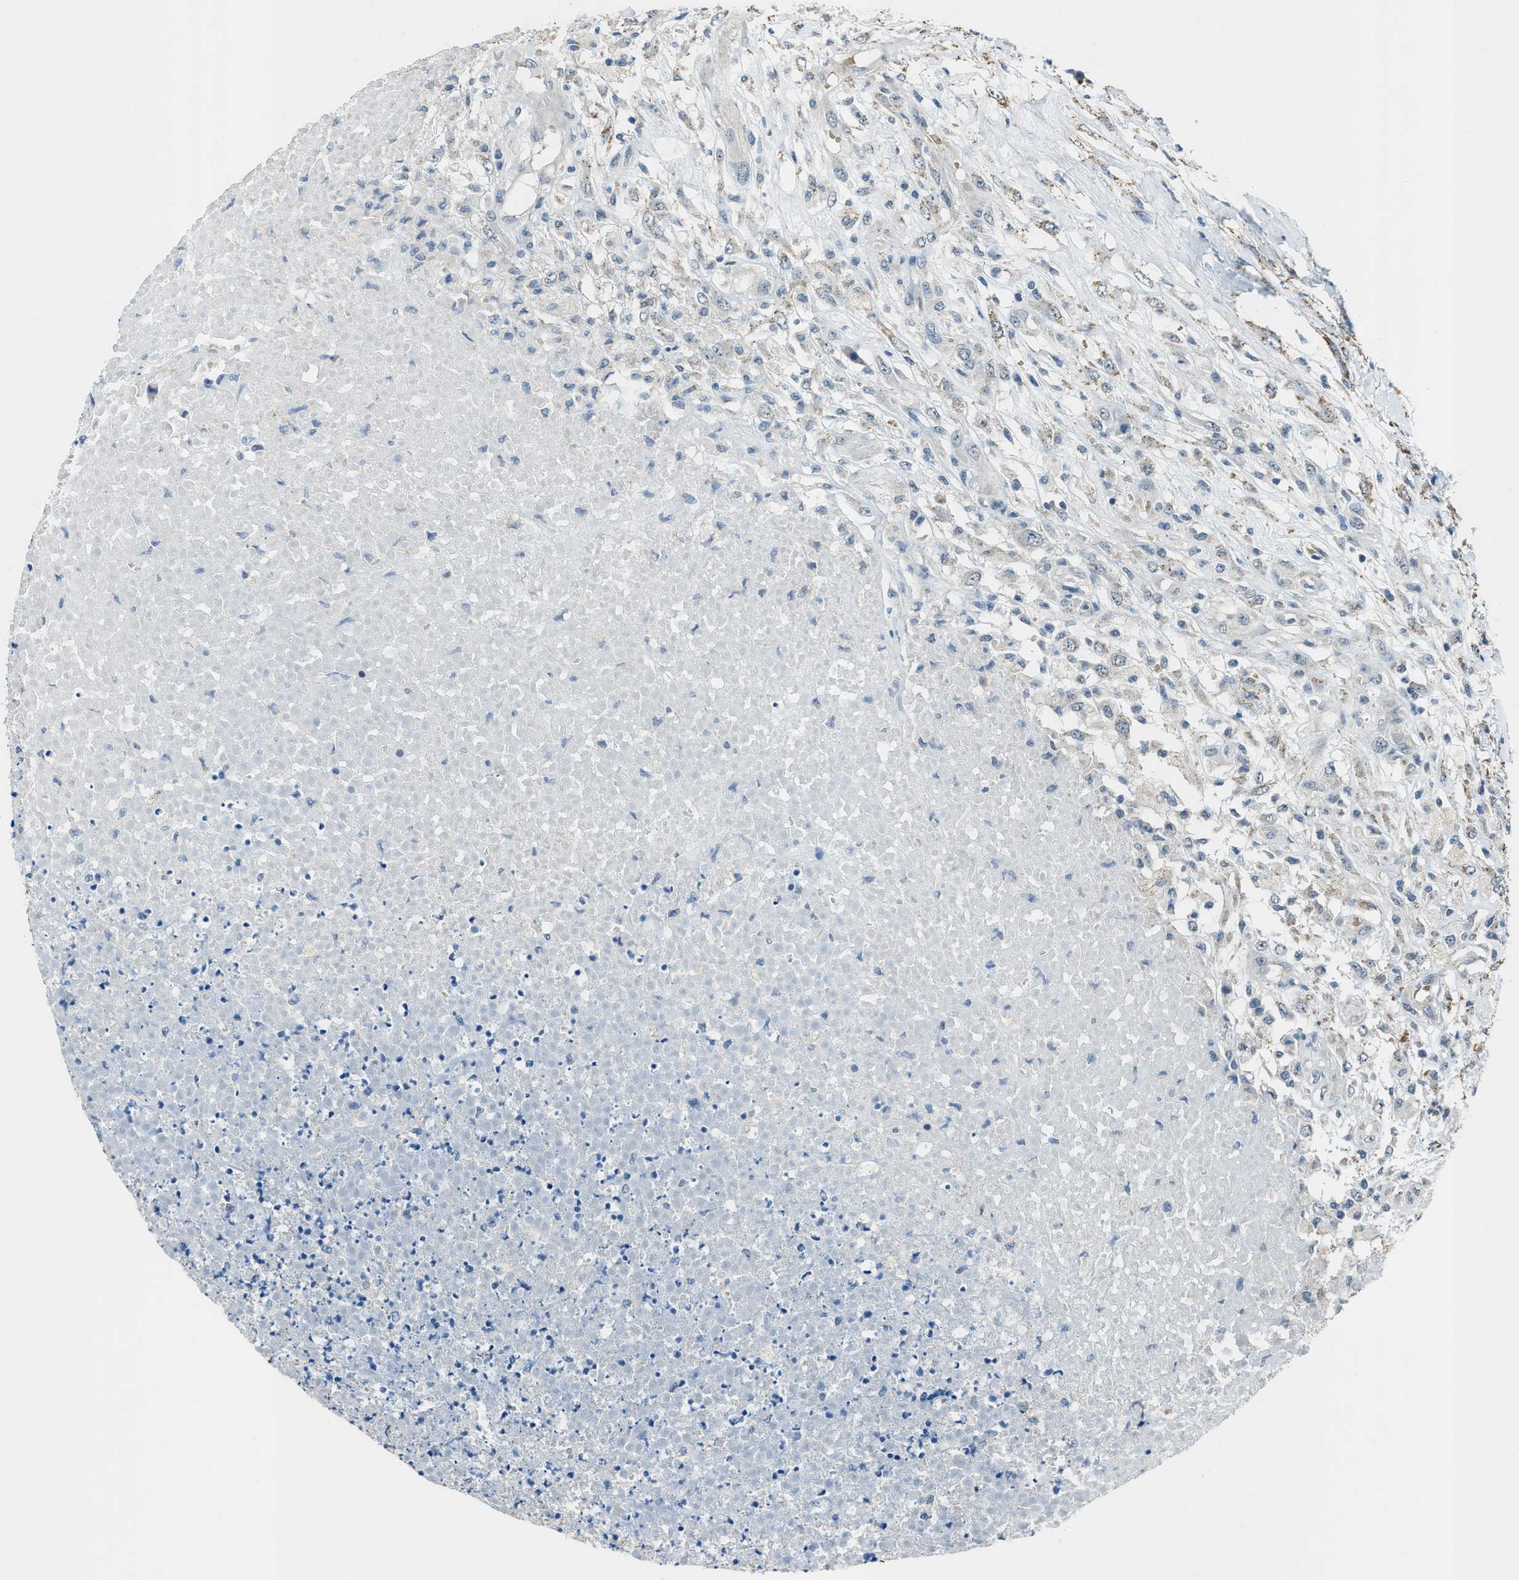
{"staining": {"intensity": "negative", "quantity": "none", "location": "none"}, "tissue": "testis cancer", "cell_type": "Tumor cells", "image_type": "cancer", "snomed": [{"axis": "morphology", "description": "Seminoma, NOS"}, {"axis": "topography", "description": "Testis"}], "caption": "This is a image of immunohistochemistry (IHC) staining of seminoma (testis), which shows no expression in tumor cells.", "gene": "CDON", "patient": {"sex": "male", "age": 59}}